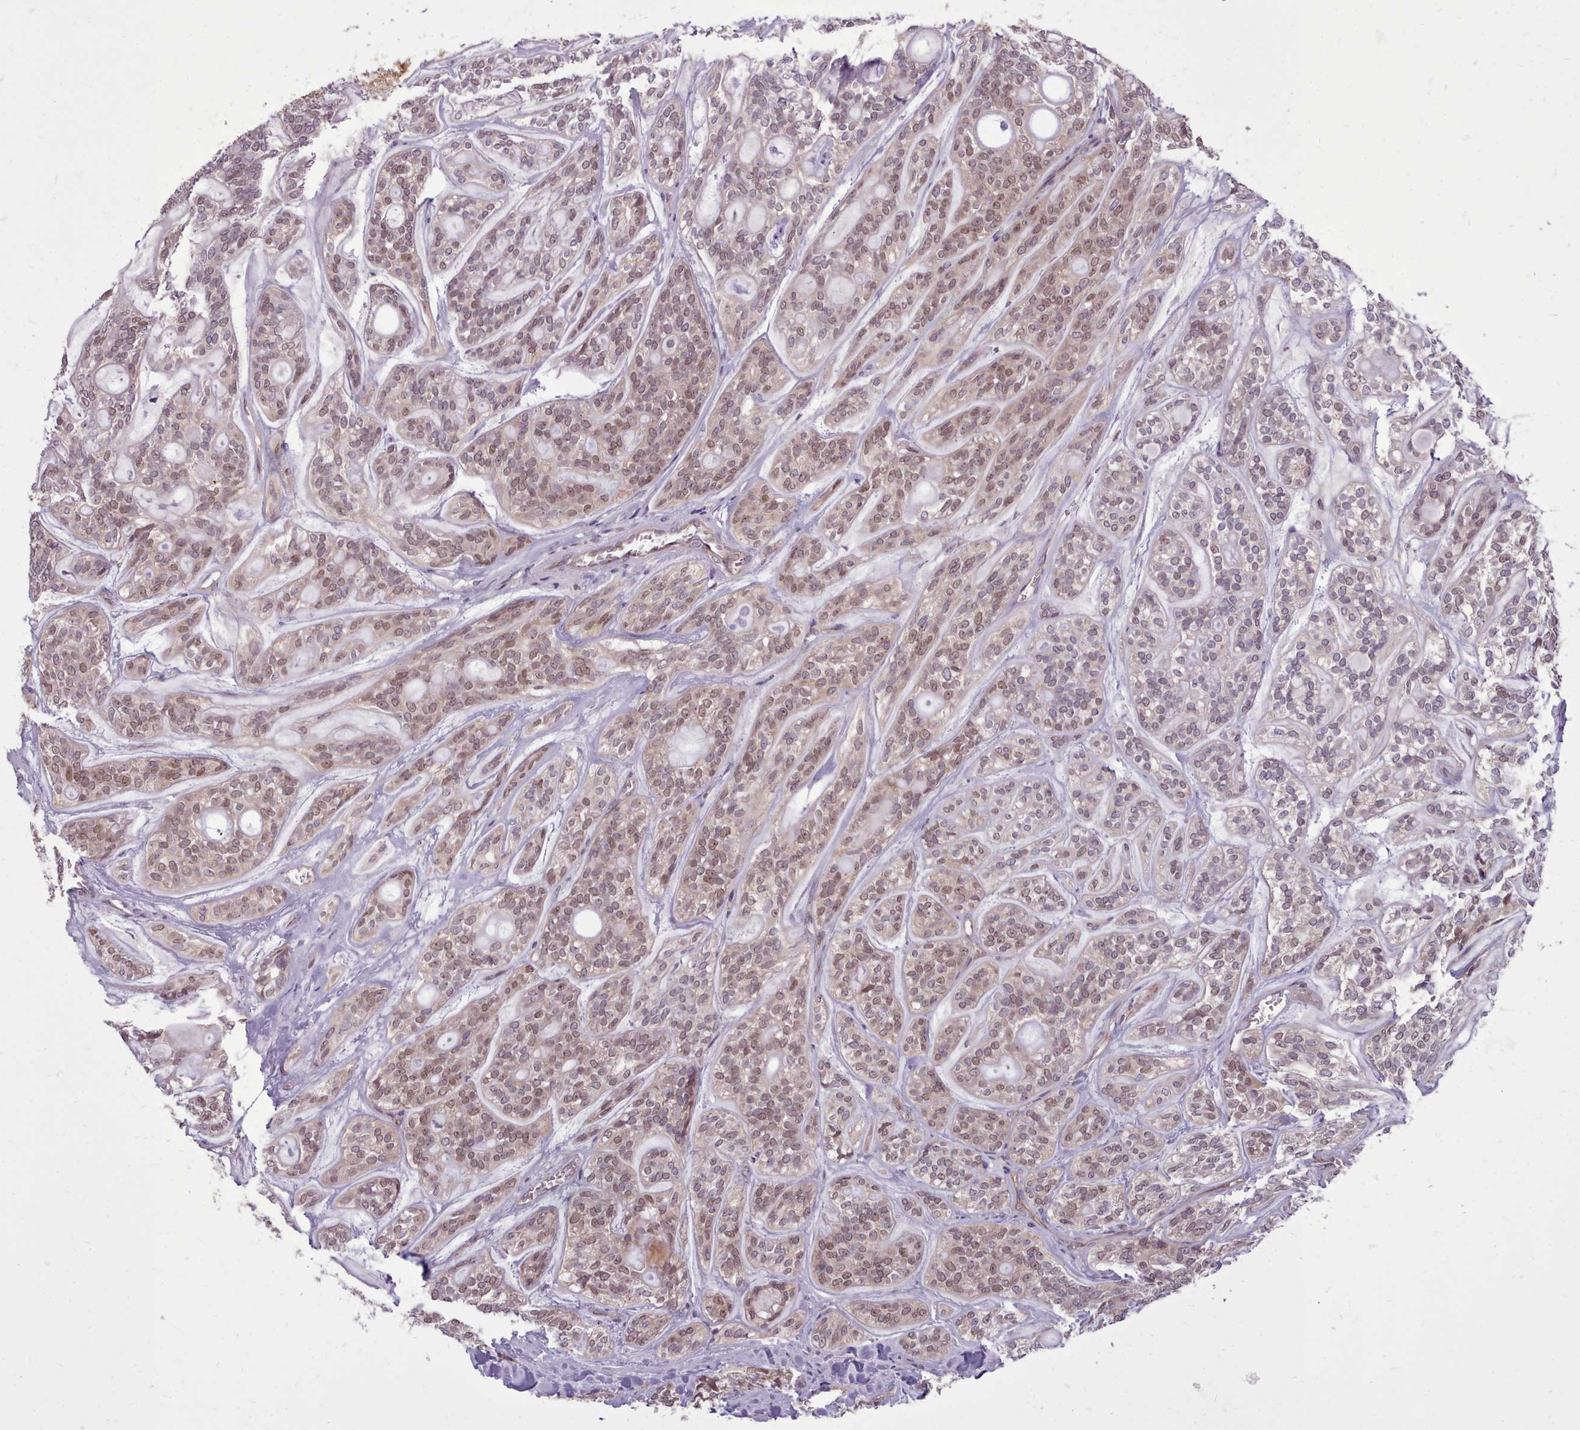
{"staining": {"intensity": "weak", "quantity": ">75%", "location": "nuclear"}, "tissue": "head and neck cancer", "cell_type": "Tumor cells", "image_type": "cancer", "snomed": [{"axis": "morphology", "description": "Adenocarcinoma, NOS"}, {"axis": "topography", "description": "Head-Neck"}], "caption": "Immunohistochemical staining of head and neck cancer exhibits weak nuclear protein positivity in approximately >75% of tumor cells.", "gene": "AHCY", "patient": {"sex": "male", "age": 66}}